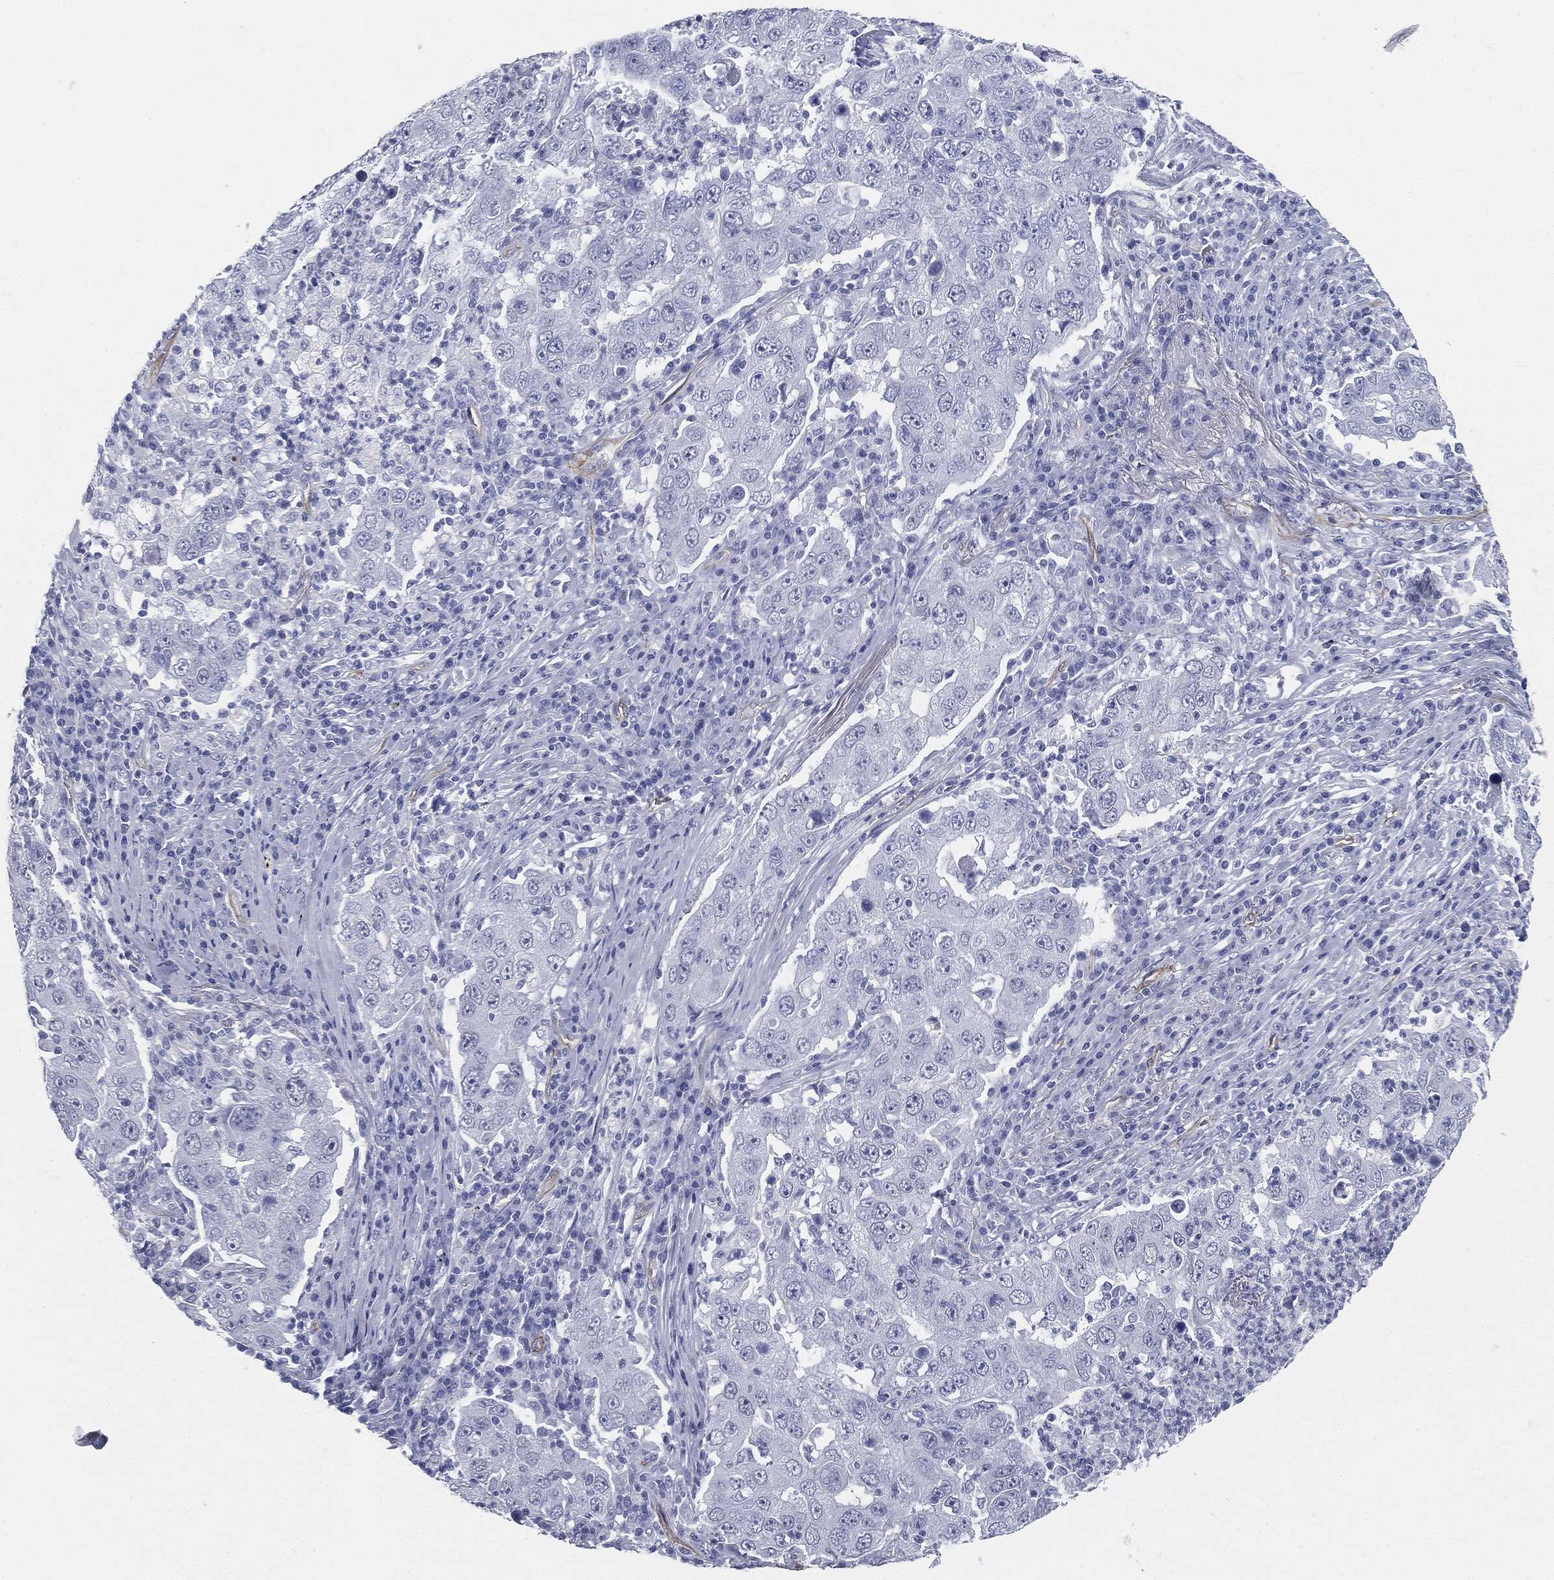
{"staining": {"intensity": "negative", "quantity": "none", "location": "none"}, "tissue": "lung cancer", "cell_type": "Tumor cells", "image_type": "cancer", "snomed": [{"axis": "morphology", "description": "Adenocarcinoma, NOS"}, {"axis": "topography", "description": "Lung"}], "caption": "Immunohistochemical staining of human lung cancer shows no significant positivity in tumor cells. The staining is performed using DAB (3,3'-diaminobenzidine) brown chromogen with nuclei counter-stained in using hematoxylin.", "gene": "MUC5AC", "patient": {"sex": "male", "age": 73}}